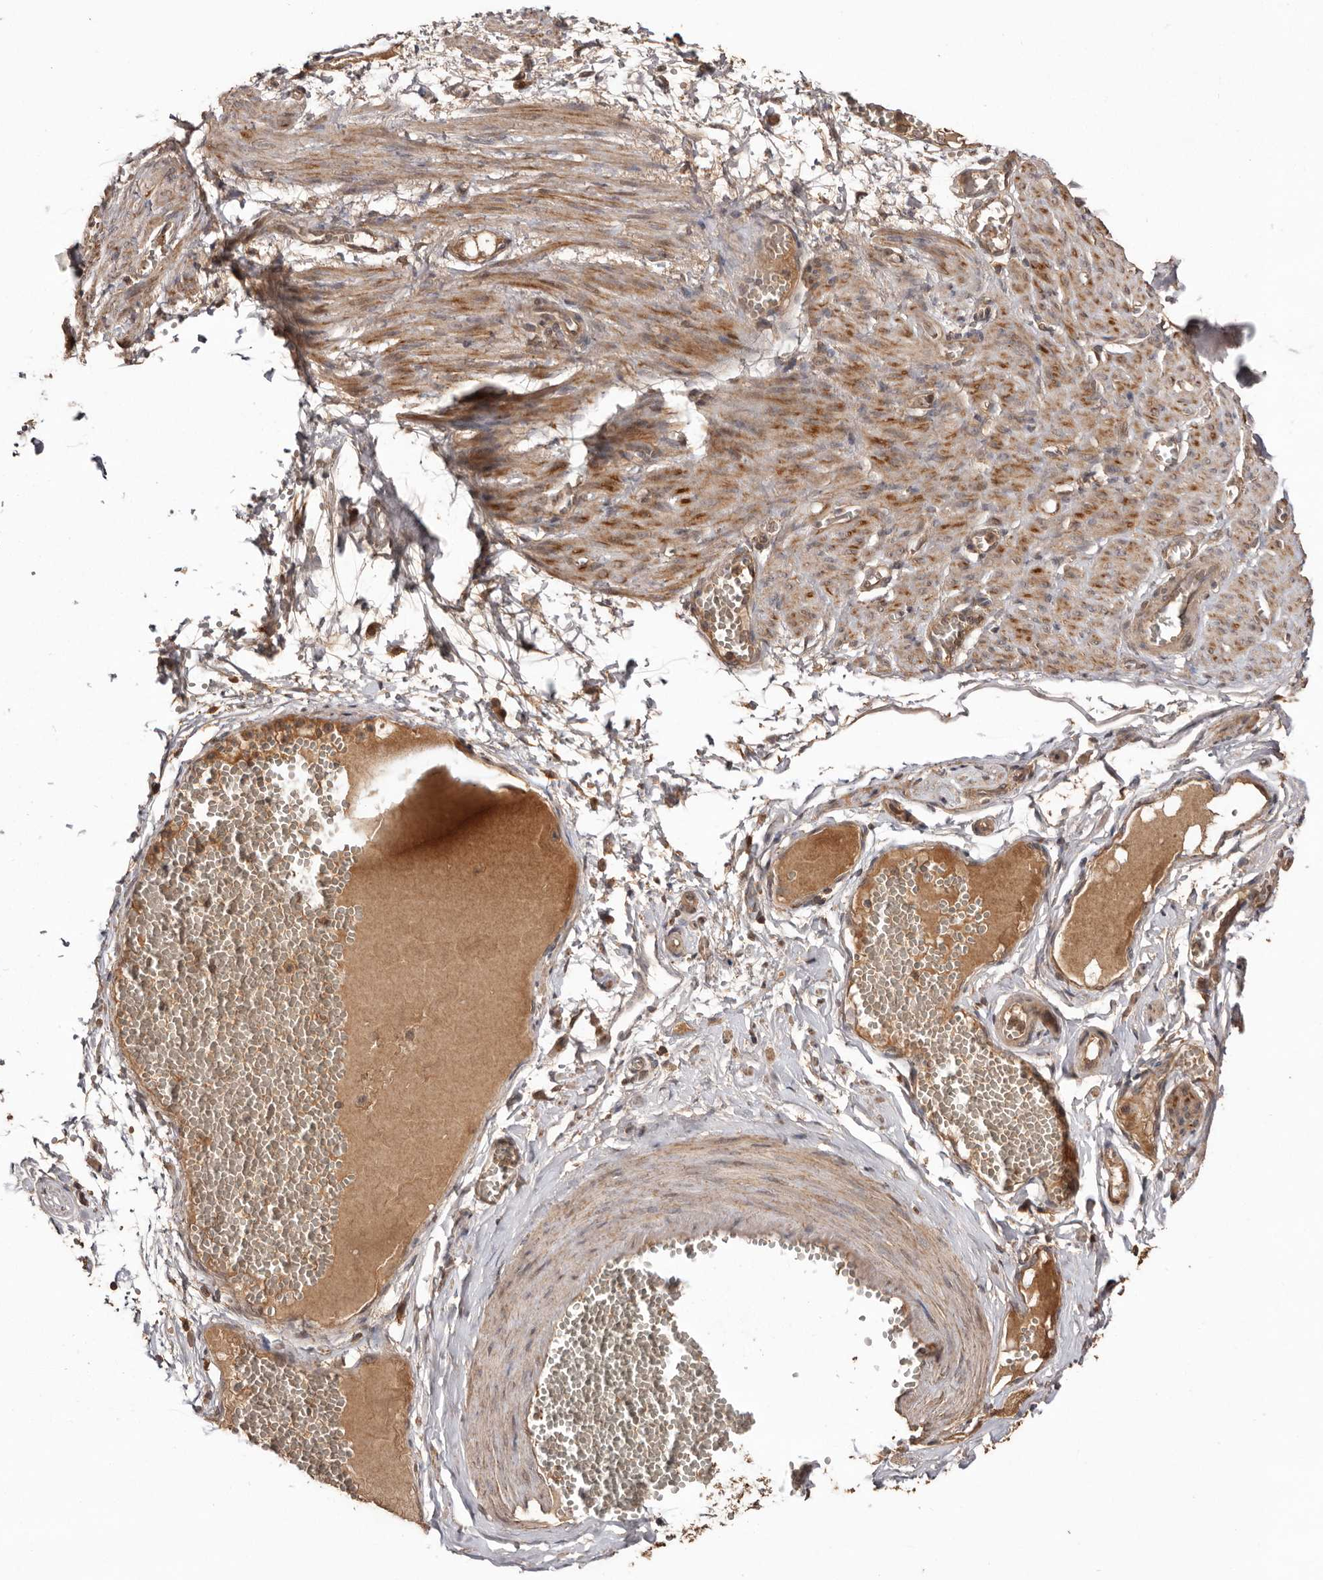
{"staining": {"intensity": "moderate", "quantity": ">75%", "location": "cytoplasmic/membranous"}, "tissue": "soft tissue", "cell_type": "Fibroblasts", "image_type": "normal", "snomed": [{"axis": "morphology", "description": "Normal tissue, NOS"}, {"axis": "topography", "description": "Smooth muscle"}, {"axis": "topography", "description": "Peripheral nerve tissue"}], "caption": "A medium amount of moderate cytoplasmic/membranous positivity is appreciated in approximately >75% of fibroblasts in normal soft tissue.", "gene": "RWDD1", "patient": {"sex": "female", "age": 39}}